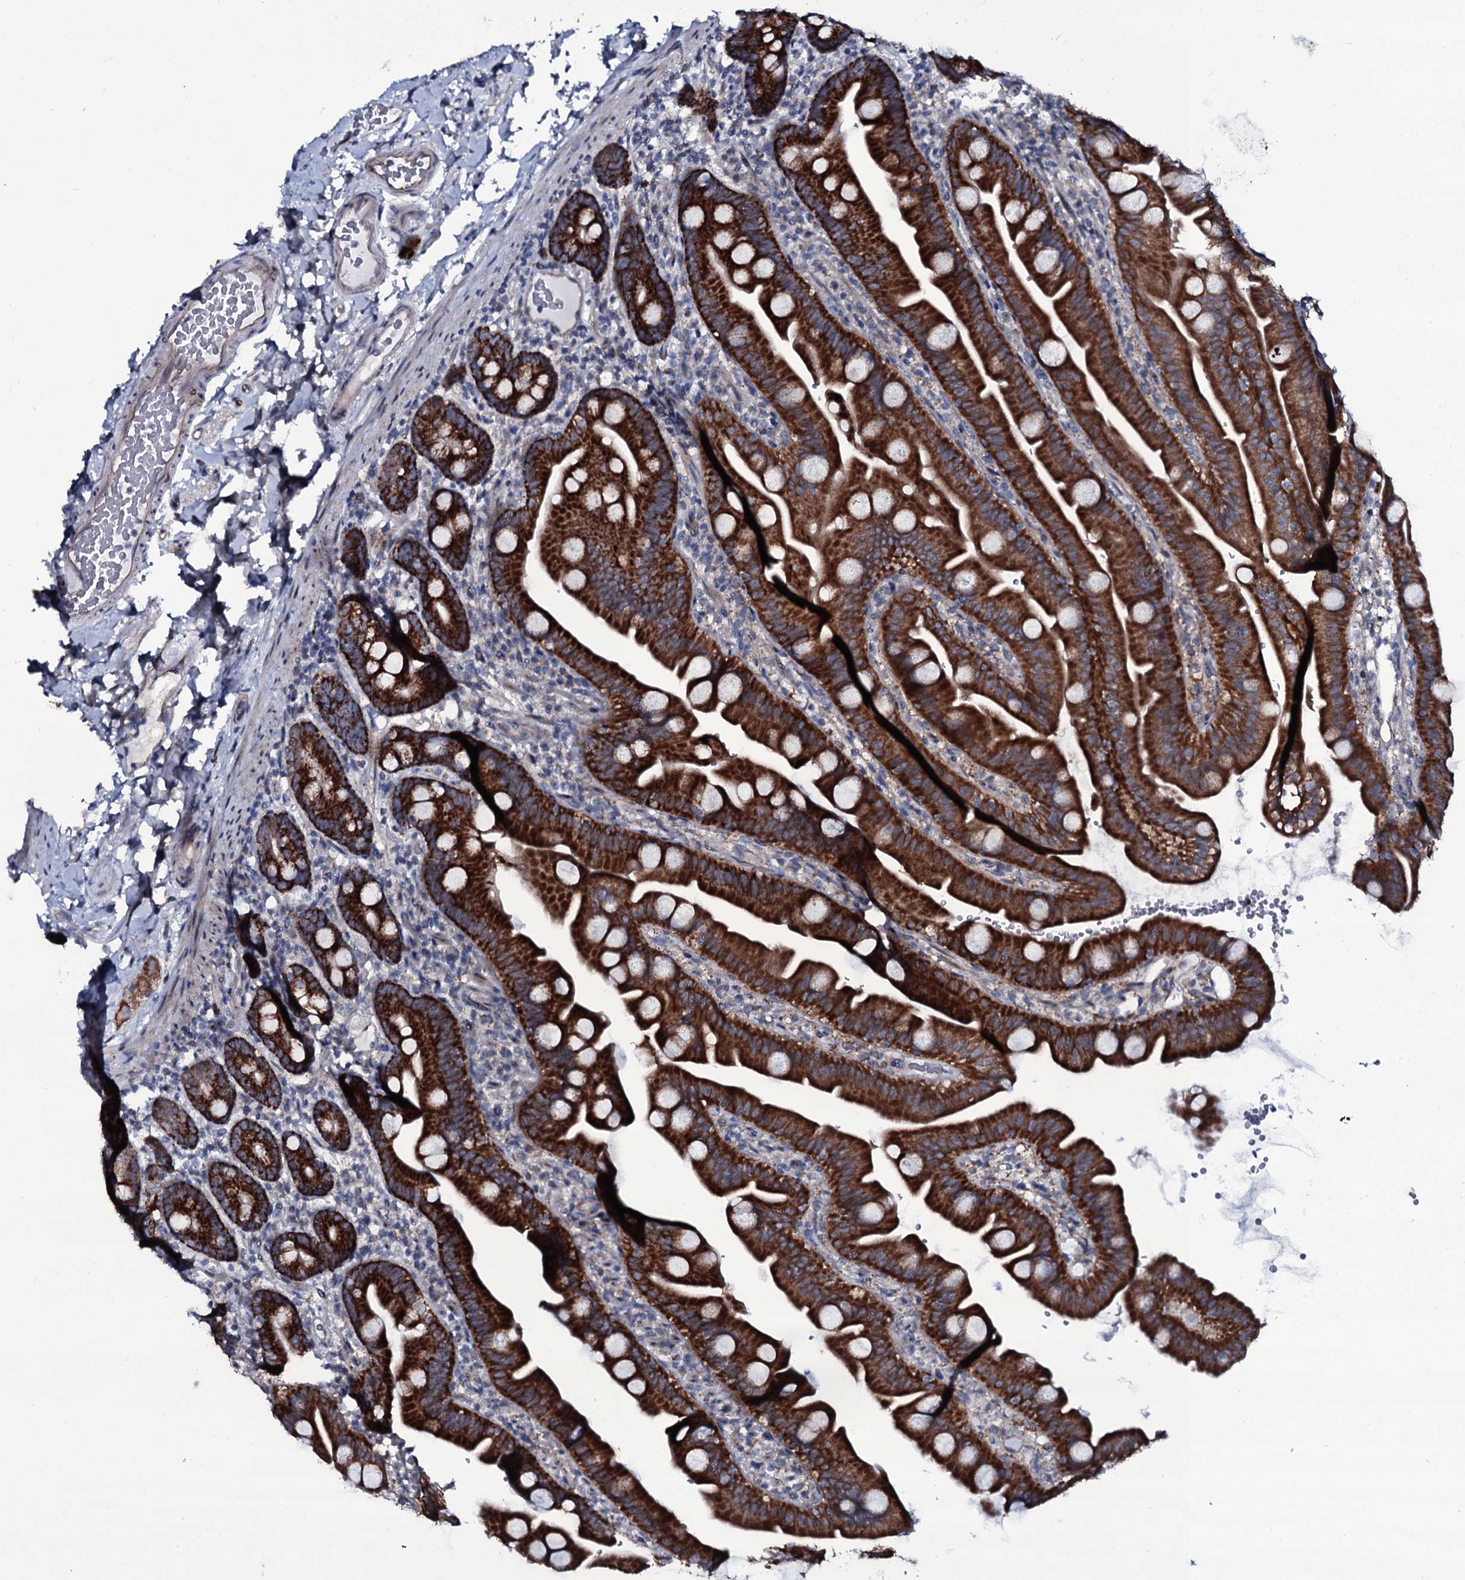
{"staining": {"intensity": "strong", "quantity": "25%-75%", "location": "cytoplasmic/membranous"}, "tissue": "small intestine", "cell_type": "Glandular cells", "image_type": "normal", "snomed": [{"axis": "morphology", "description": "Normal tissue, NOS"}, {"axis": "topography", "description": "Small intestine"}], "caption": "Brown immunohistochemical staining in benign small intestine displays strong cytoplasmic/membranous positivity in approximately 25%-75% of glandular cells.", "gene": "WIPF3", "patient": {"sex": "female", "age": 68}}